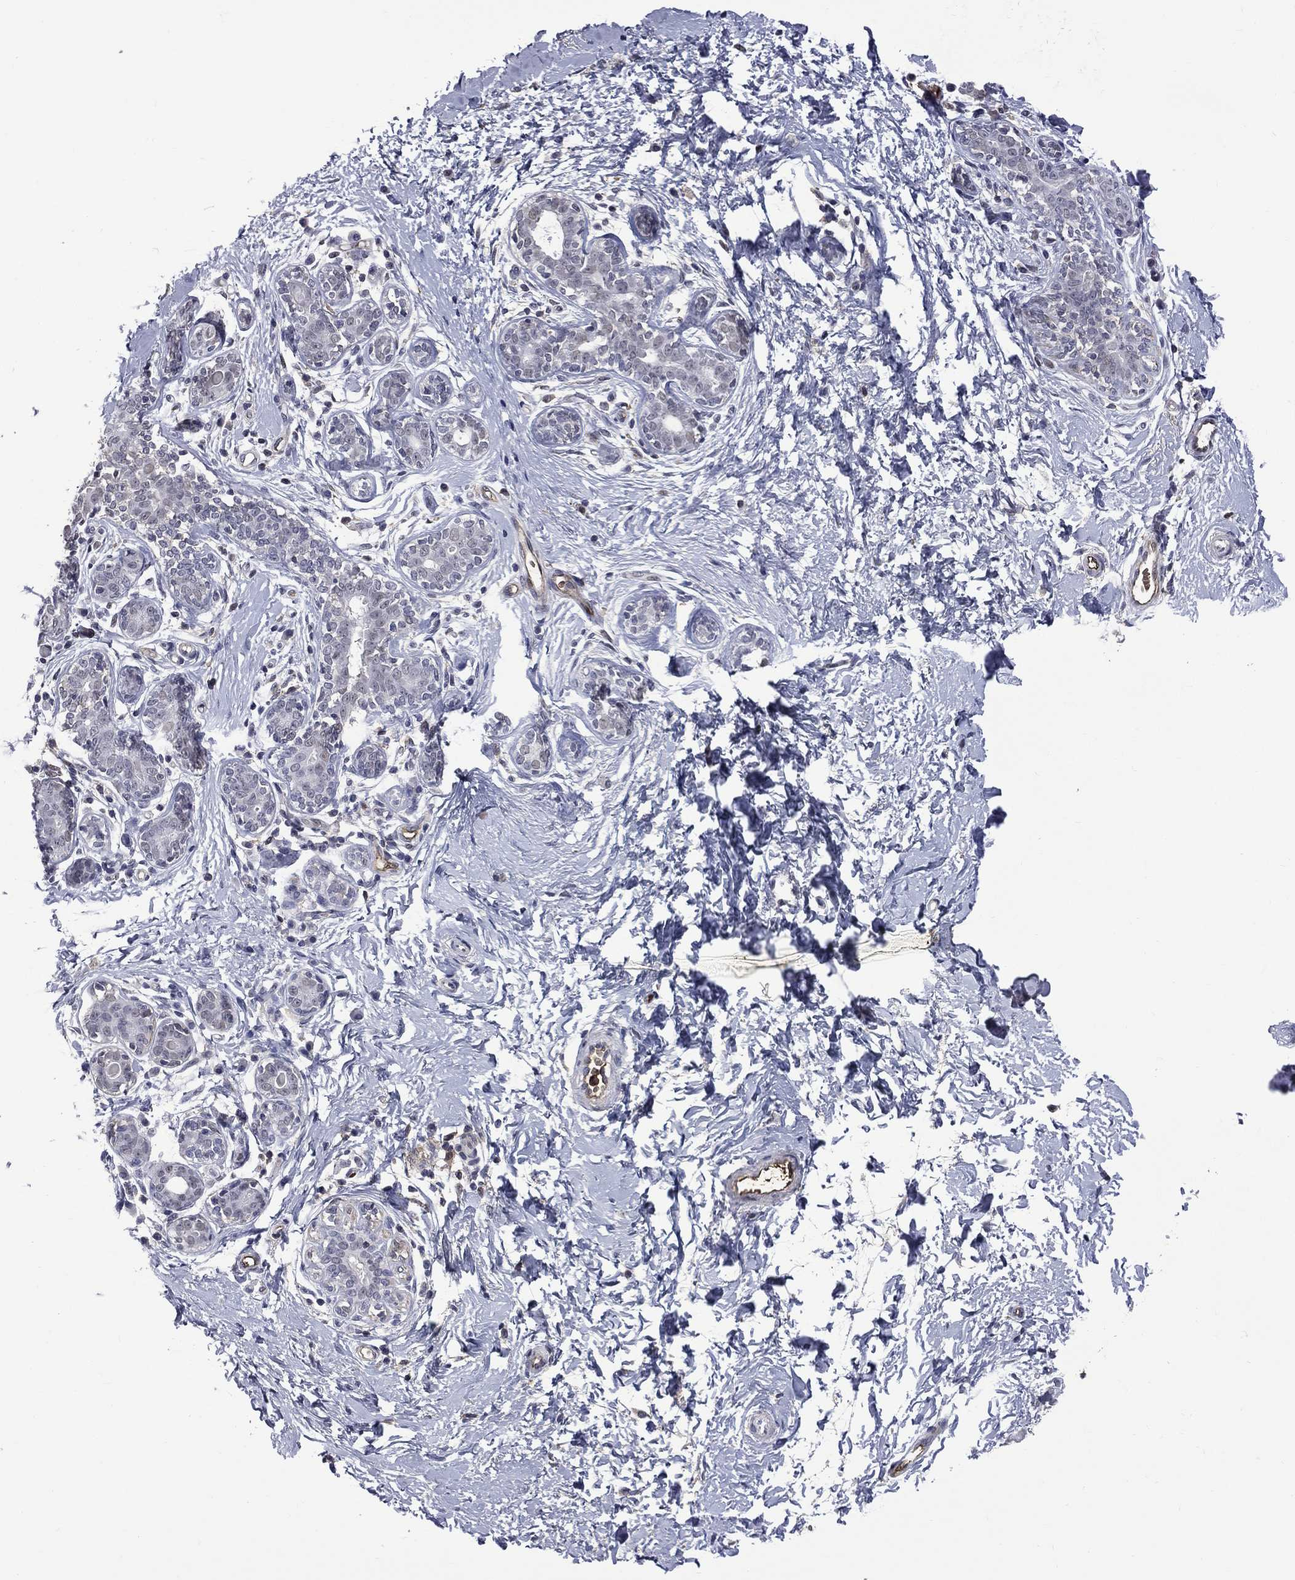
{"staining": {"intensity": "negative", "quantity": "none", "location": "none"}, "tissue": "breast", "cell_type": "Adipocytes", "image_type": "normal", "snomed": [{"axis": "morphology", "description": "Normal tissue, NOS"}, {"axis": "topography", "description": "Breast"}], "caption": "Immunohistochemistry (IHC) of normal breast displays no positivity in adipocytes.", "gene": "FGG", "patient": {"sex": "female", "age": 37}}